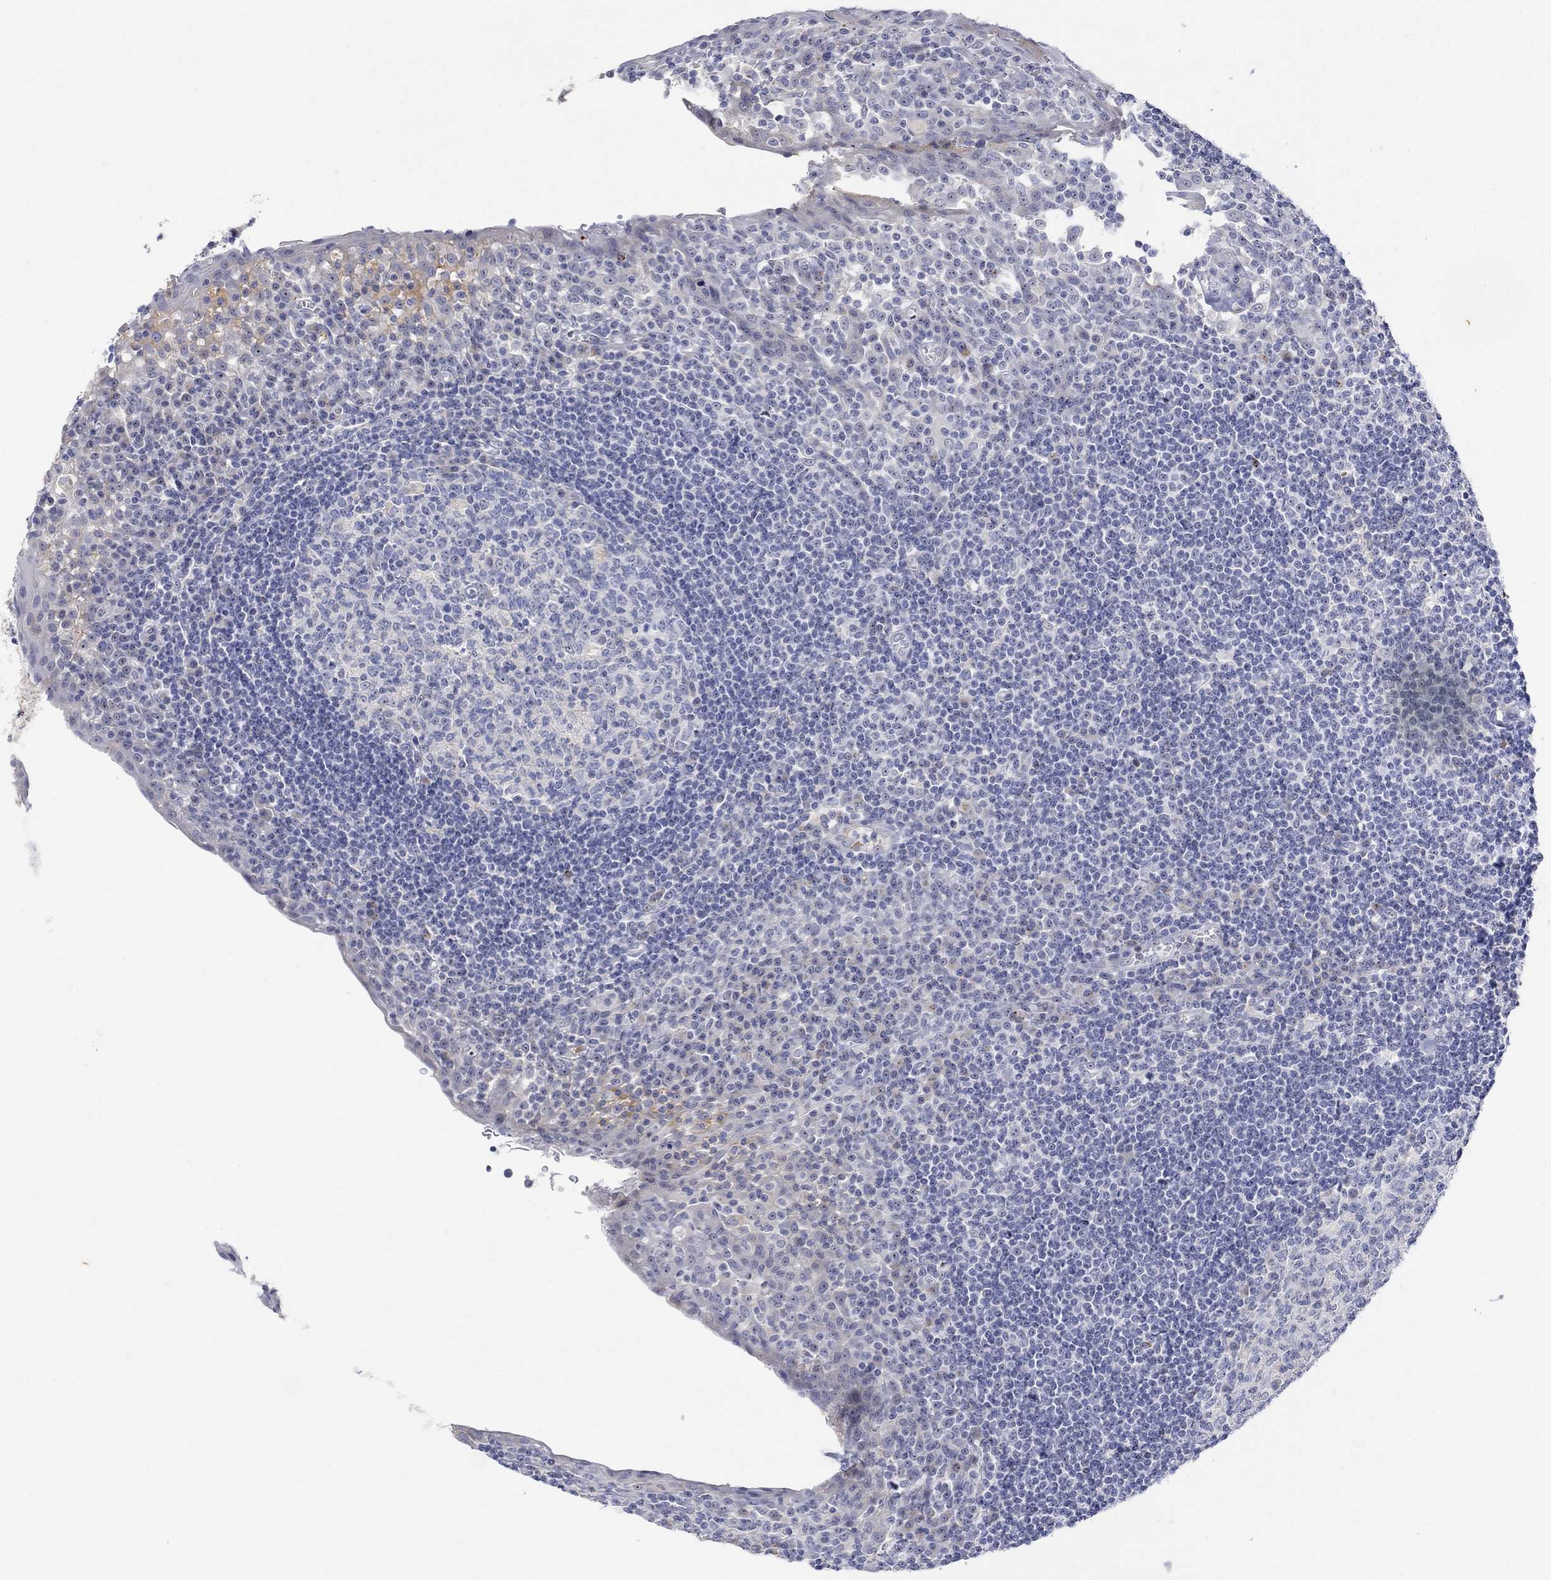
{"staining": {"intensity": "negative", "quantity": "none", "location": "none"}, "tissue": "tonsil", "cell_type": "Germinal center cells", "image_type": "normal", "snomed": [{"axis": "morphology", "description": "Normal tissue, NOS"}, {"axis": "topography", "description": "Tonsil"}], "caption": "IHC histopathology image of benign tonsil: human tonsil stained with DAB (3,3'-diaminobenzidine) shows no significant protein positivity in germinal center cells.", "gene": "FNDC5", "patient": {"sex": "female", "age": 13}}